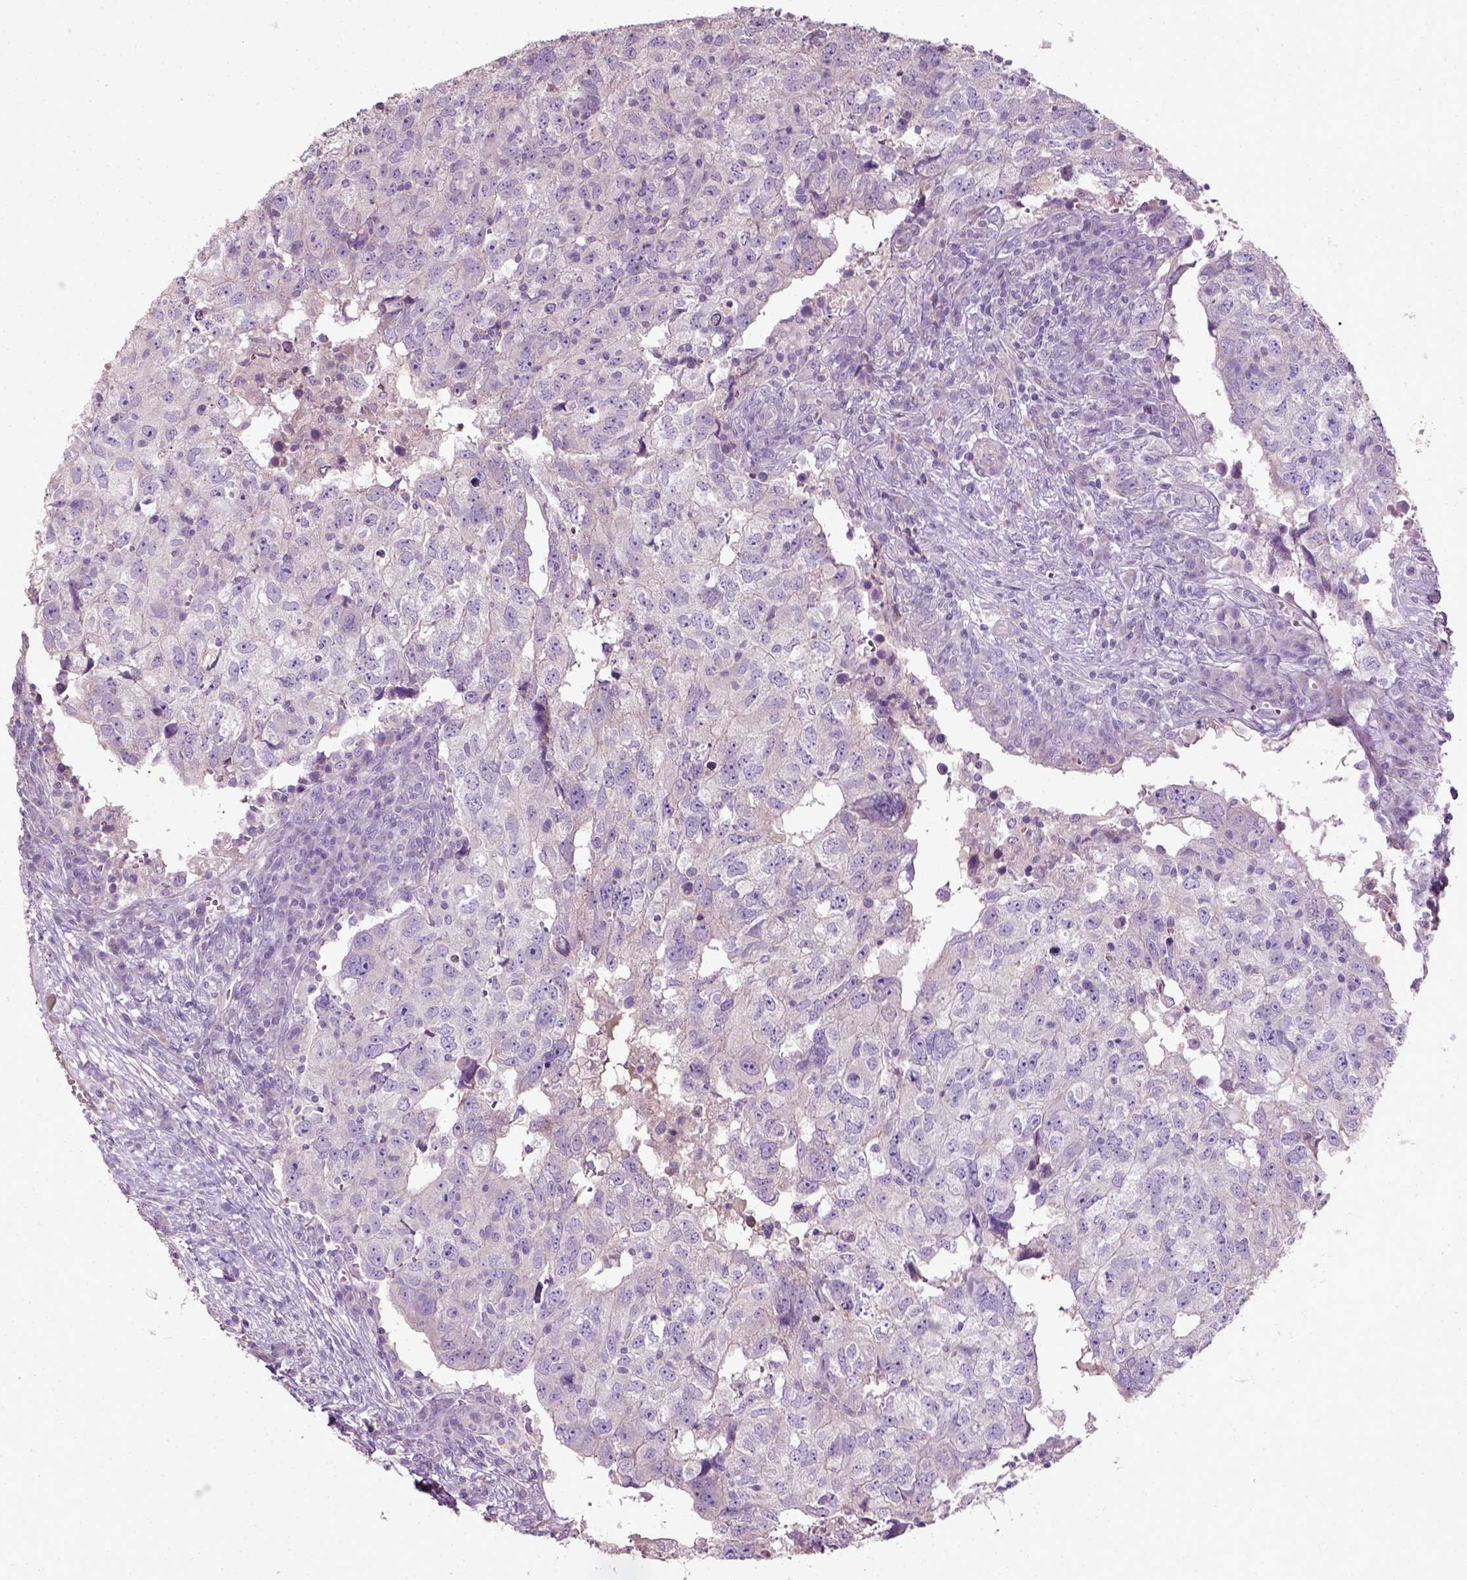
{"staining": {"intensity": "negative", "quantity": "none", "location": "none"}, "tissue": "breast cancer", "cell_type": "Tumor cells", "image_type": "cancer", "snomed": [{"axis": "morphology", "description": "Duct carcinoma"}, {"axis": "topography", "description": "Breast"}], "caption": "Immunohistochemical staining of breast cancer shows no significant staining in tumor cells. The staining is performed using DAB (3,3'-diaminobenzidine) brown chromogen with nuclei counter-stained in using hematoxylin.", "gene": "PKP3", "patient": {"sex": "female", "age": 30}}